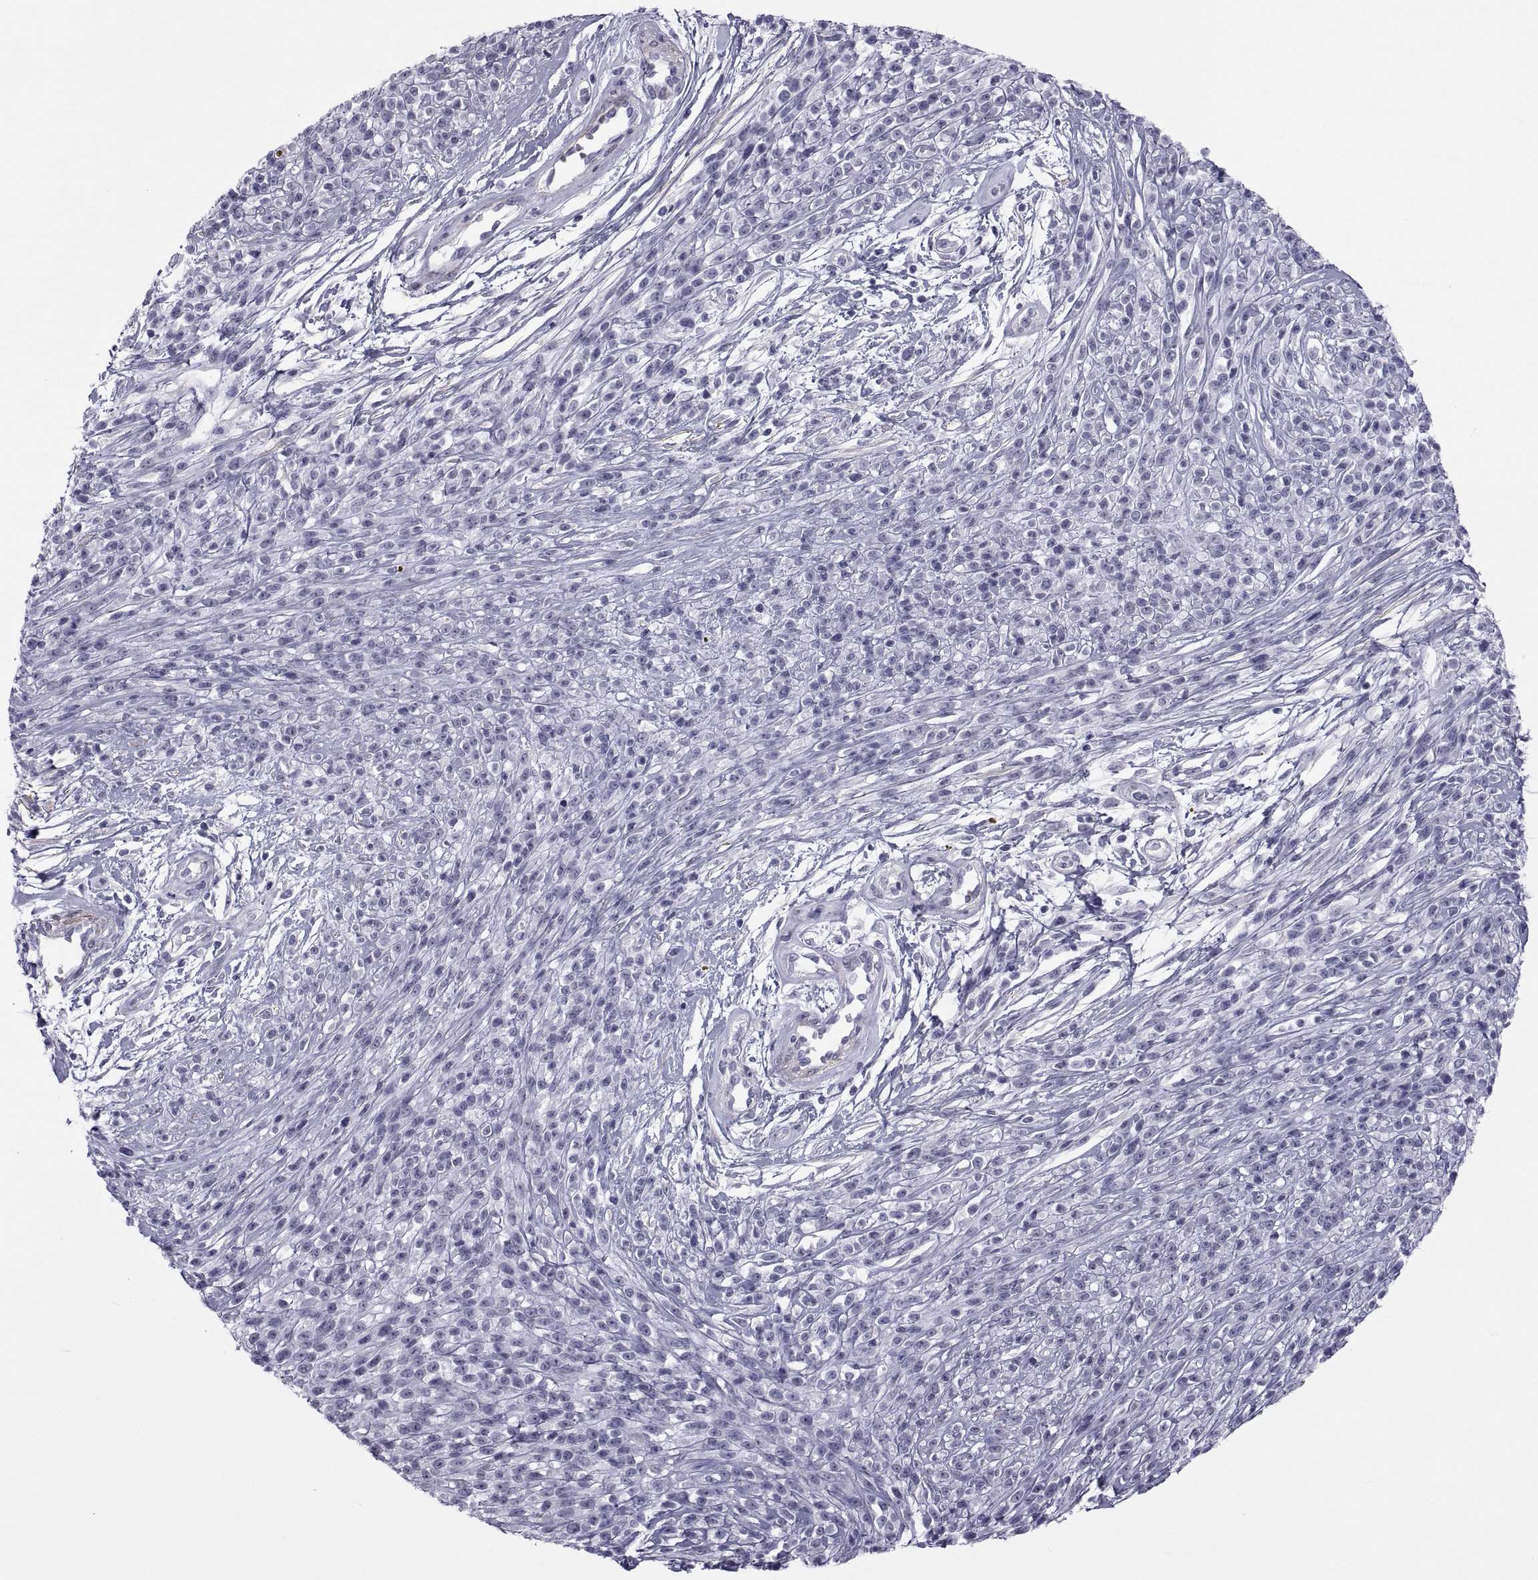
{"staining": {"intensity": "negative", "quantity": "none", "location": "none"}, "tissue": "melanoma", "cell_type": "Tumor cells", "image_type": "cancer", "snomed": [{"axis": "morphology", "description": "Malignant melanoma, NOS"}, {"axis": "topography", "description": "Skin"}, {"axis": "topography", "description": "Skin of trunk"}], "caption": "Micrograph shows no significant protein positivity in tumor cells of melanoma.", "gene": "MAGEB1", "patient": {"sex": "male", "age": 74}}